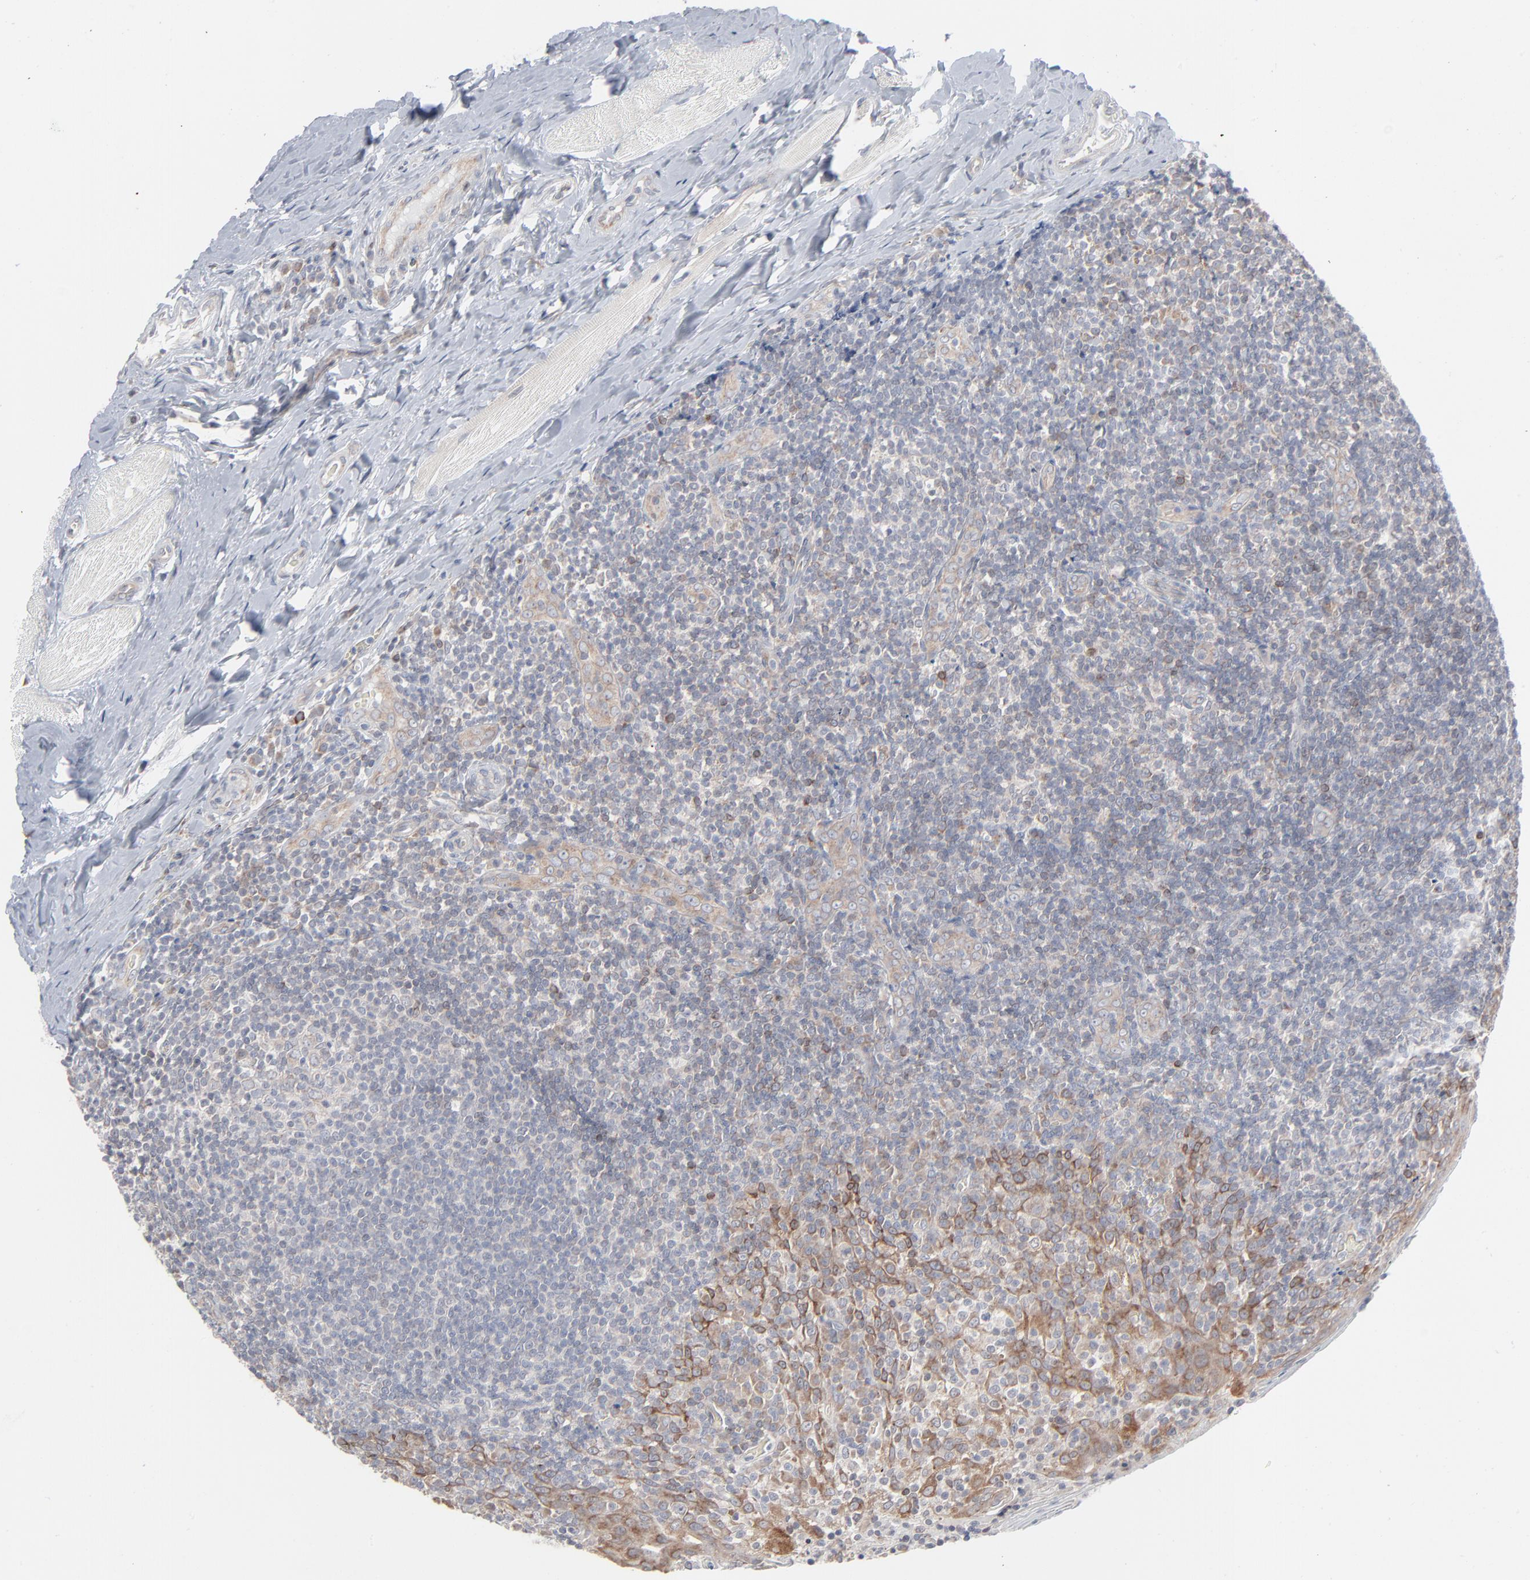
{"staining": {"intensity": "moderate", "quantity": ">75%", "location": "cytoplasmic/membranous"}, "tissue": "tonsil", "cell_type": "Germinal center cells", "image_type": "normal", "snomed": [{"axis": "morphology", "description": "Normal tissue, NOS"}, {"axis": "topography", "description": "Tonsil"}], "caption": "High-power microscopy captured an immunohistochemistry (IHC) histopathology image of benign tonsil, revealing moderate cytoplasmic/membranous staining in about >75% of germinal center cells. (DAB IHC, brown staining for protein, blue staining for nuclei).", "gene": "KDSR", "patient": {"sex": "male", "age": 31}}